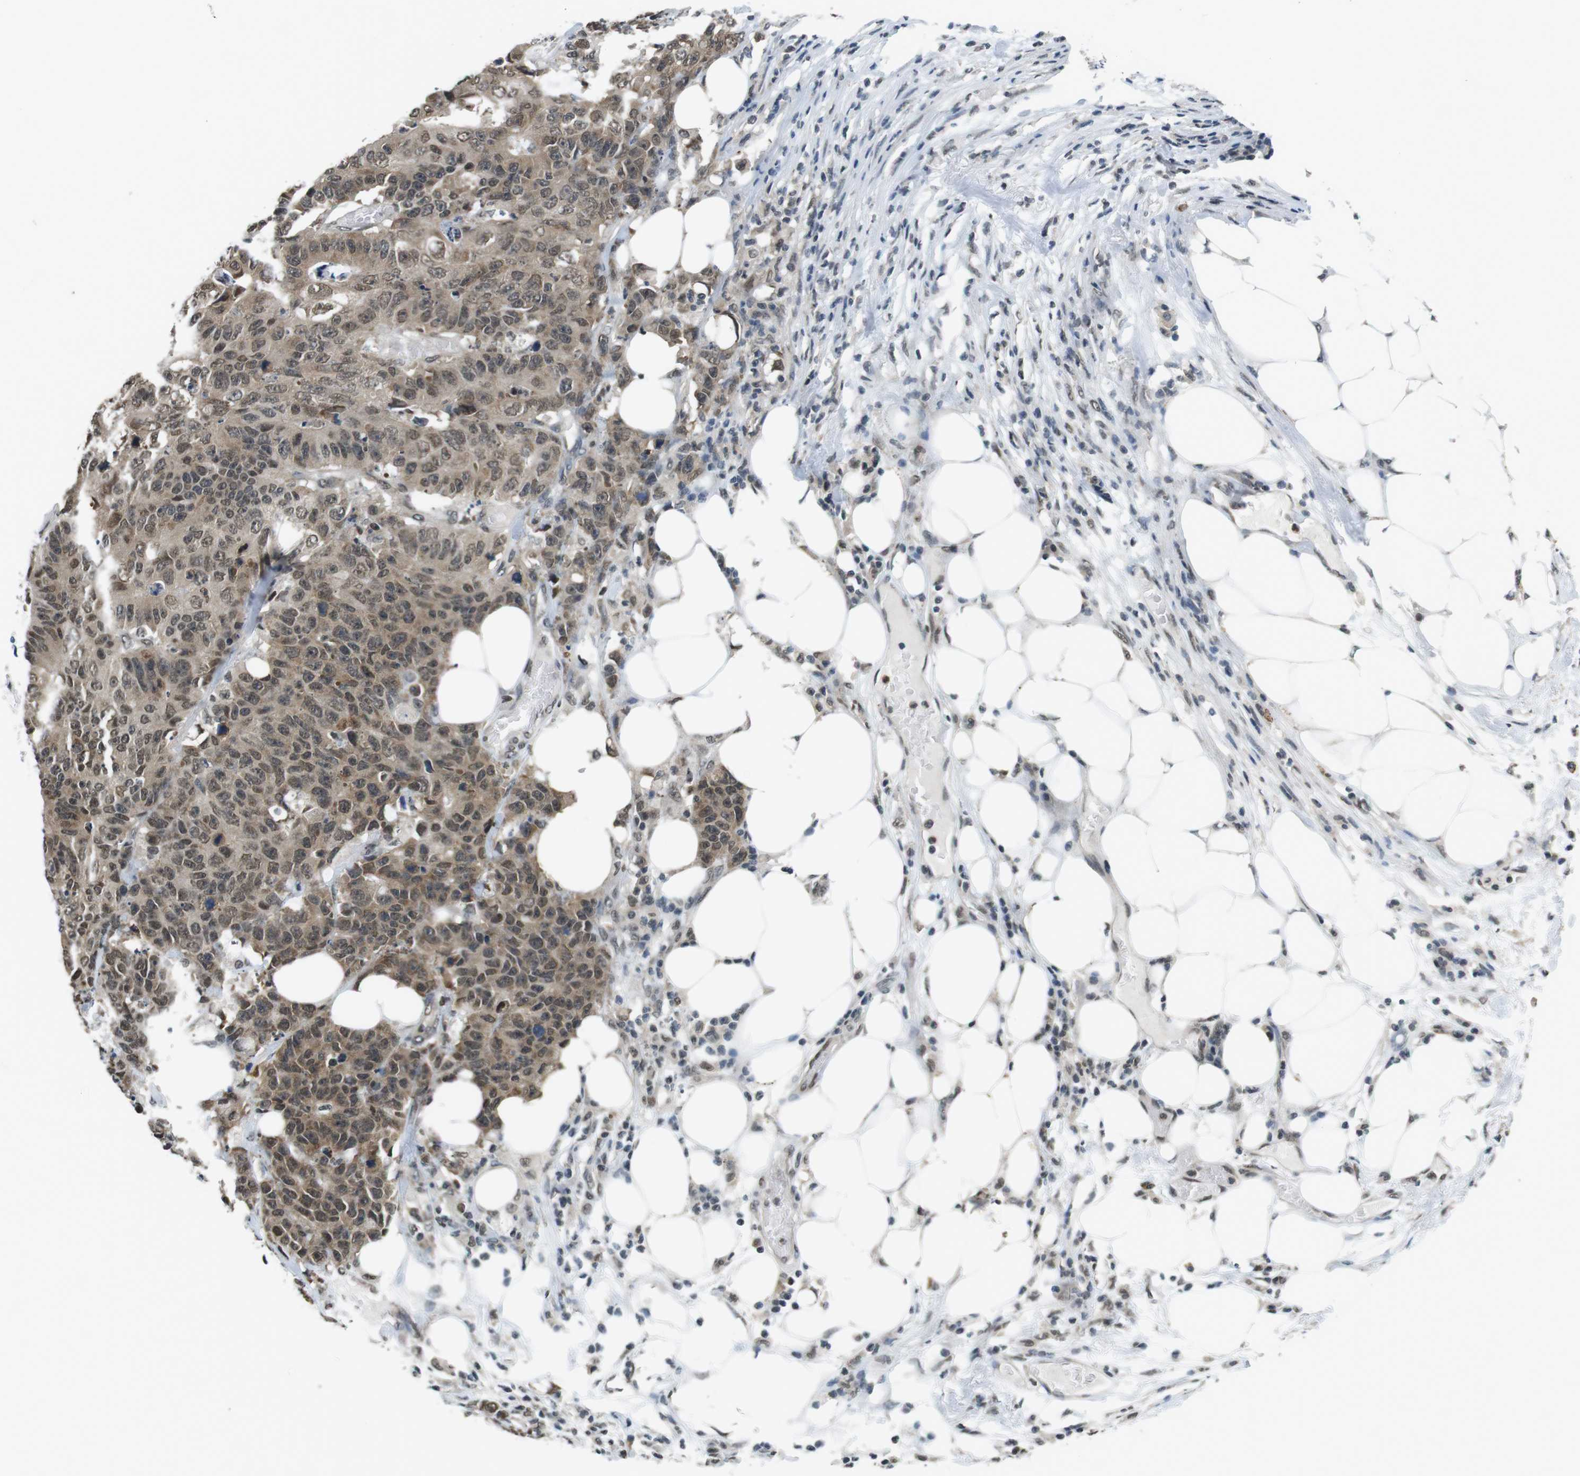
{"staining": {"intensity": "weak", "quantity": ">75%", "location": "cytoplasmic/membranous"}, "tissue": "colorectal cancer", "cell_type": "Tumor cells", "image_type": "cancer", "snomed": [{"axis": "morphology", "description": "Adenocarcinoma, NOS"}, {"axis": "topography", "description": "Colon"}], "caption": "About >75% of tumor cells in colorectal cancer display weak cytoplasmic/membranous protein expression as visualized by brown immunohistochemical staining.", "gene": "NEK4", "patient": {"sex": "female", "age": 86}}